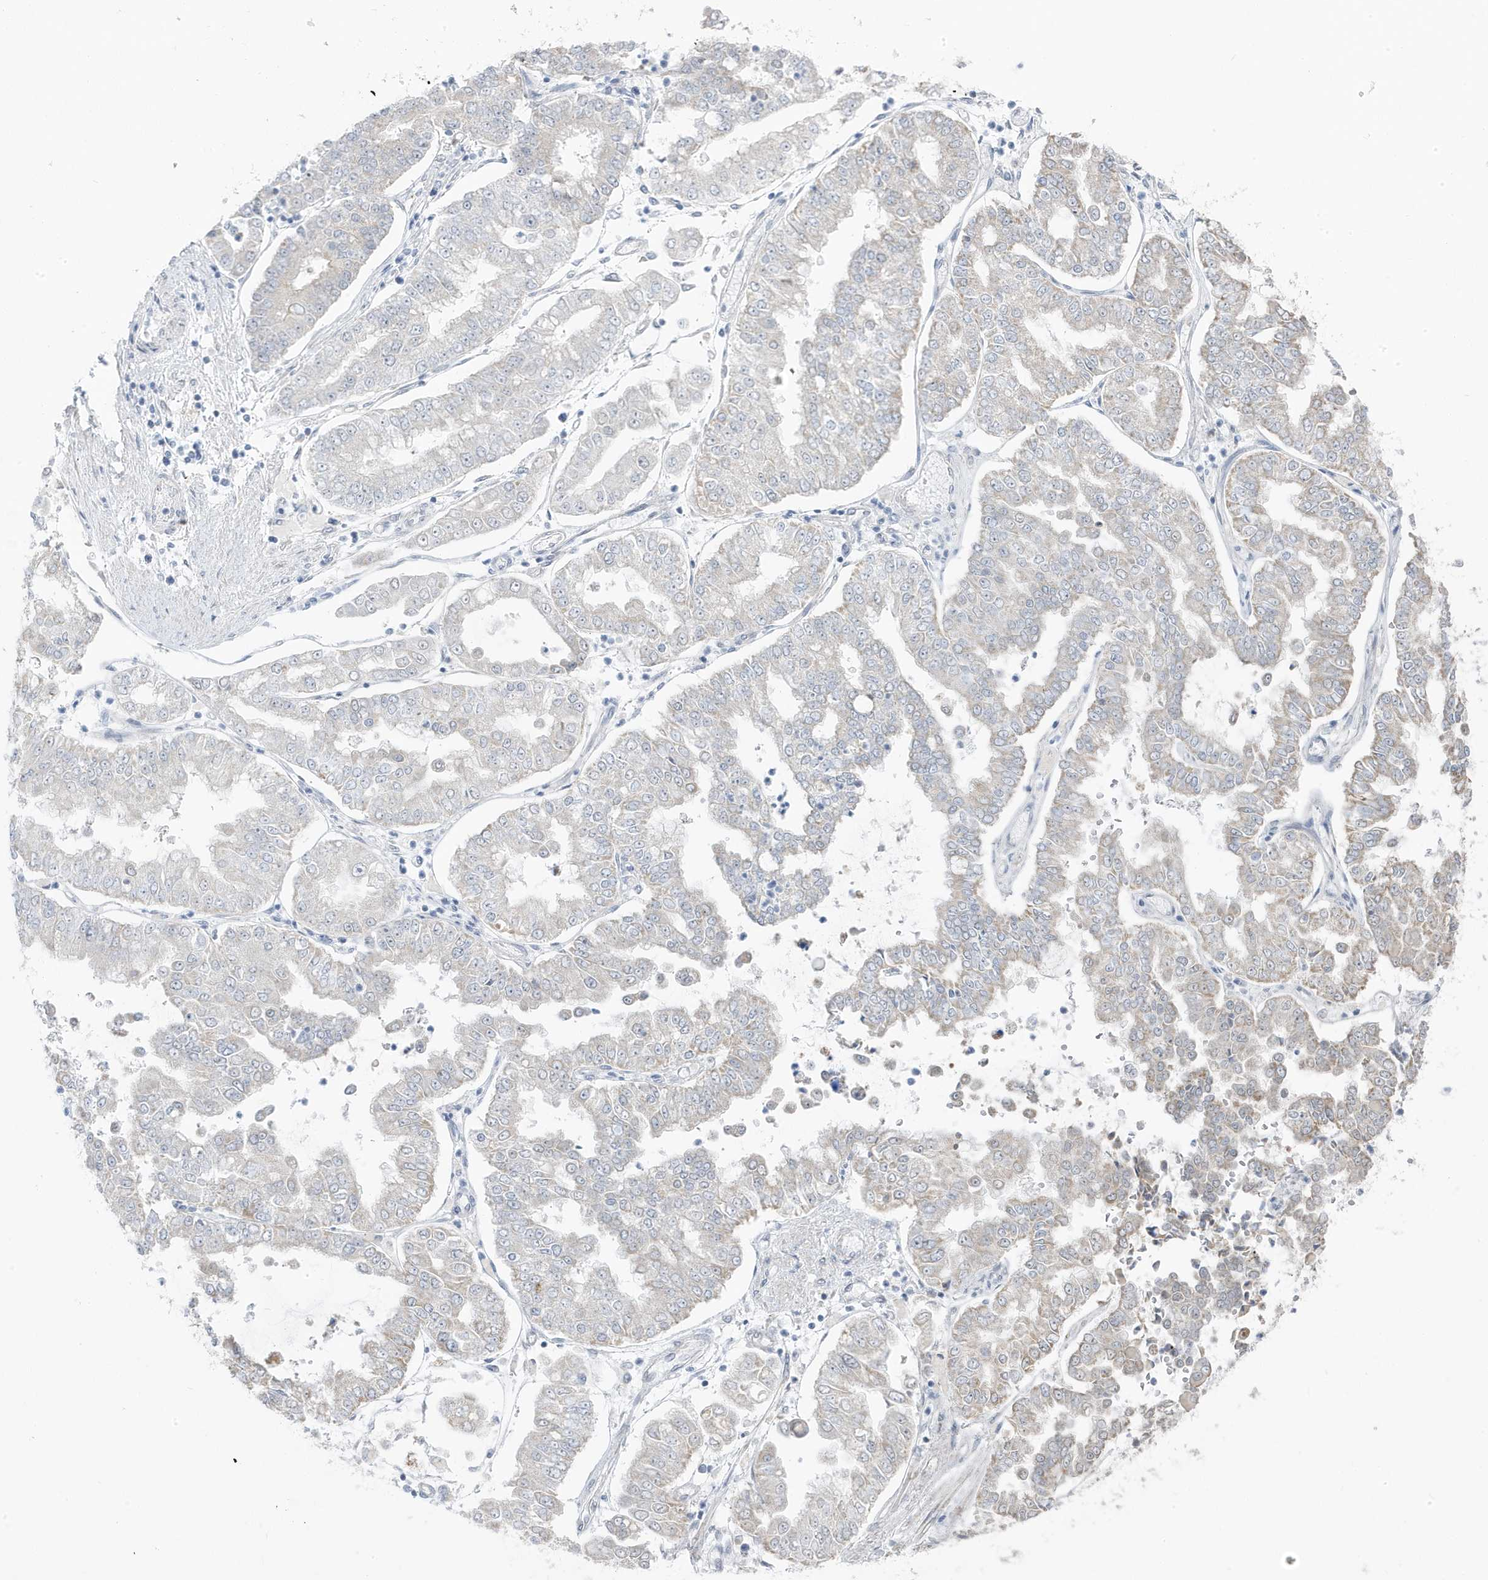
{"staining": {"intensity": "weak", "quantity": "<25%", "location": "cytoplasmic/membranous"}, "tissue": "stomach cancer", "cell_type": "Tumor cells", "image_type": "cancer", "snomed": [{"axis": "morphology", "description": "Adenocarcinoma, NOS"}, {"axis": "topography", "description": "Stomach"}], "caption": "Photomicrograph shows no significant protein positivity in tumor cells of stomach adenocarcinoma.", "gene": "TSEN15", "patient": {"sex": "male", "age": 76}}